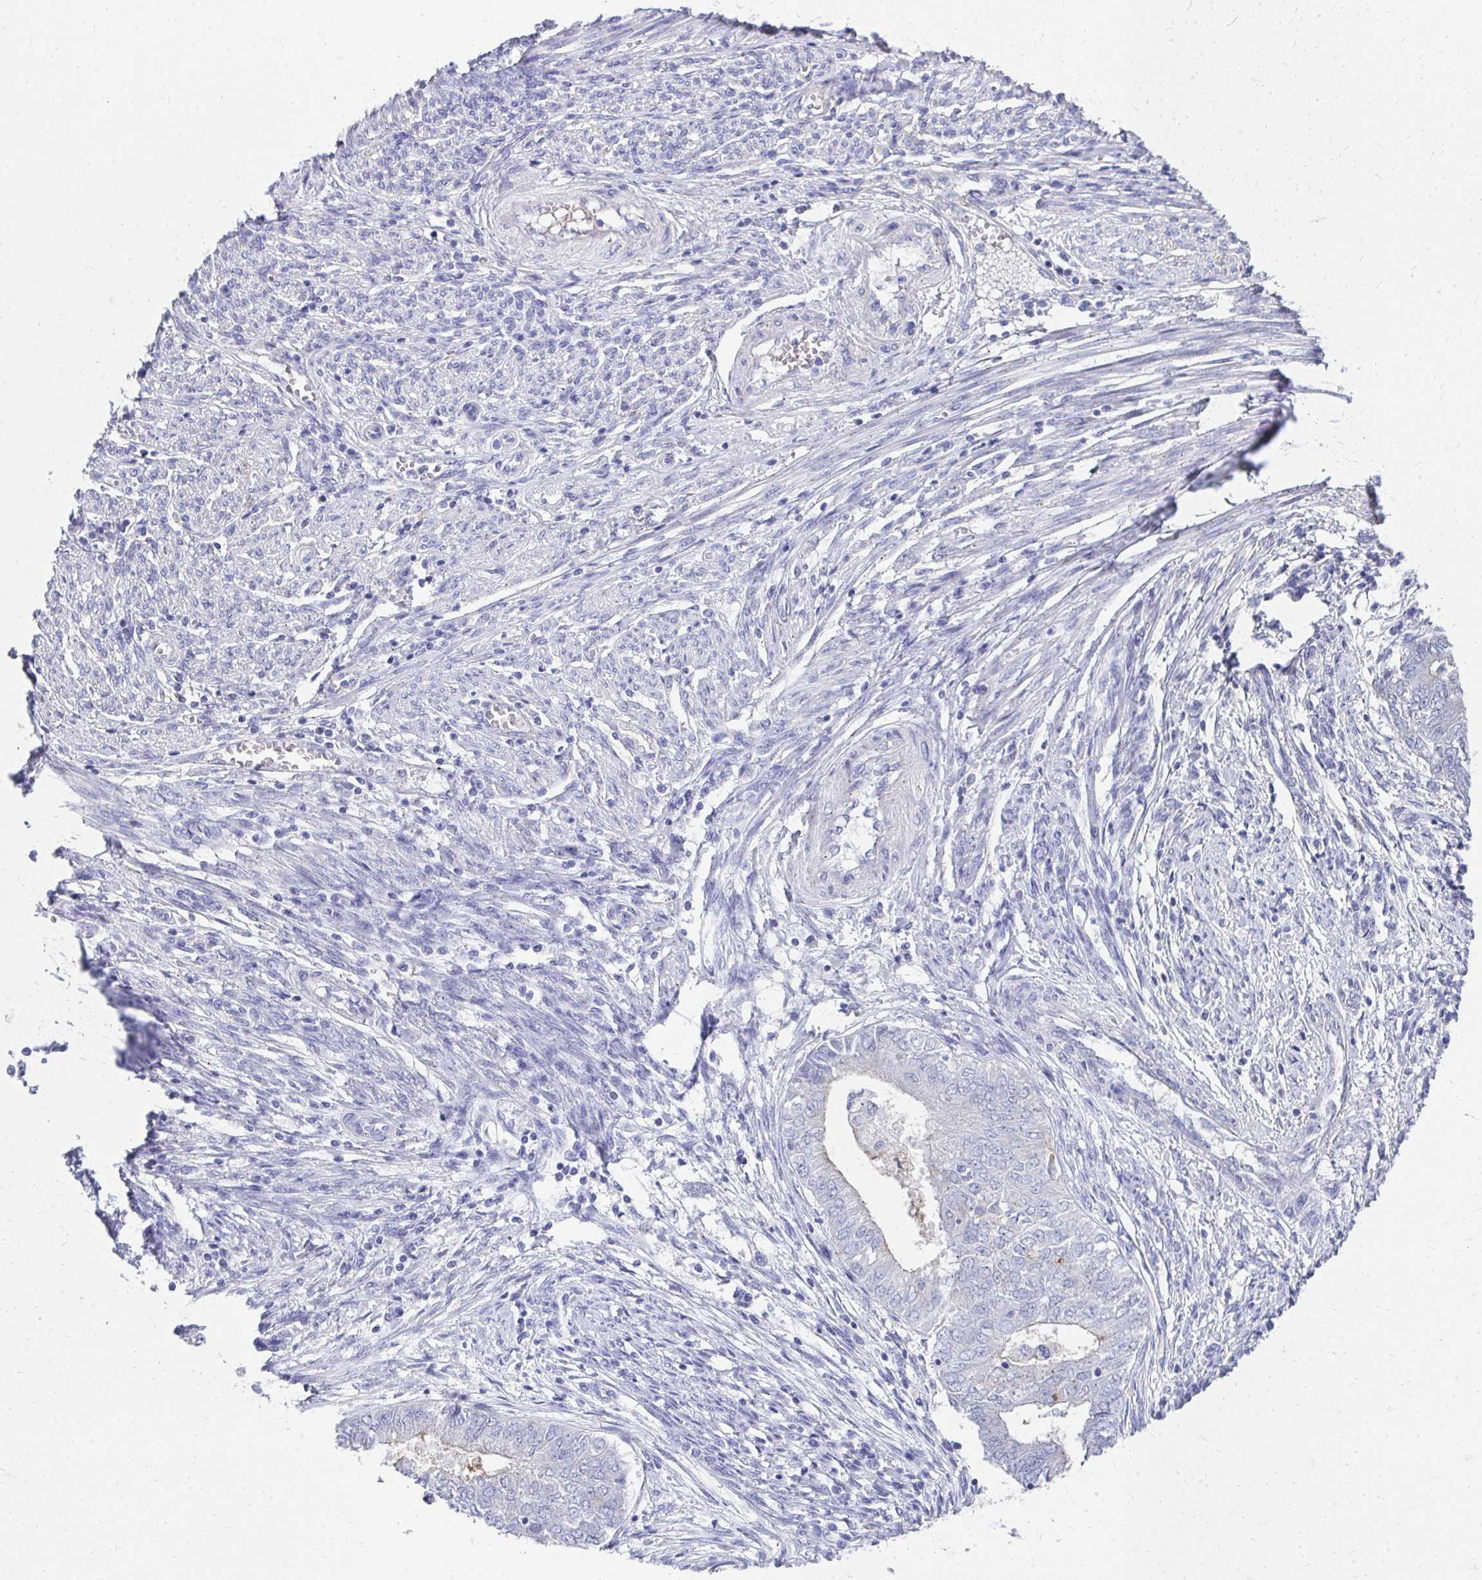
{"staining": {"intensity": "weak", "quantity": "<25%", "location": "cytoplasmic/membranous"}, "tissue": "endometrial cancer", "cell_type": "Tumor cells", "image_type": "cancer", "snomed": [{"axis": "morphology", "description": "Adenocarcinoma, NOS"}, {"axis": "topography", "description": "Endometrium"}], "caption": "An immunohistochemistry (IHC) photomicrograph of endometrial cancer (adenocarcinoma) is shown. There is no staining in tumor cells of endometrial cancer (adenocarcinoma).", "gene": "TMPRSS2", "patient": {"sex": "female", "age": 62}}